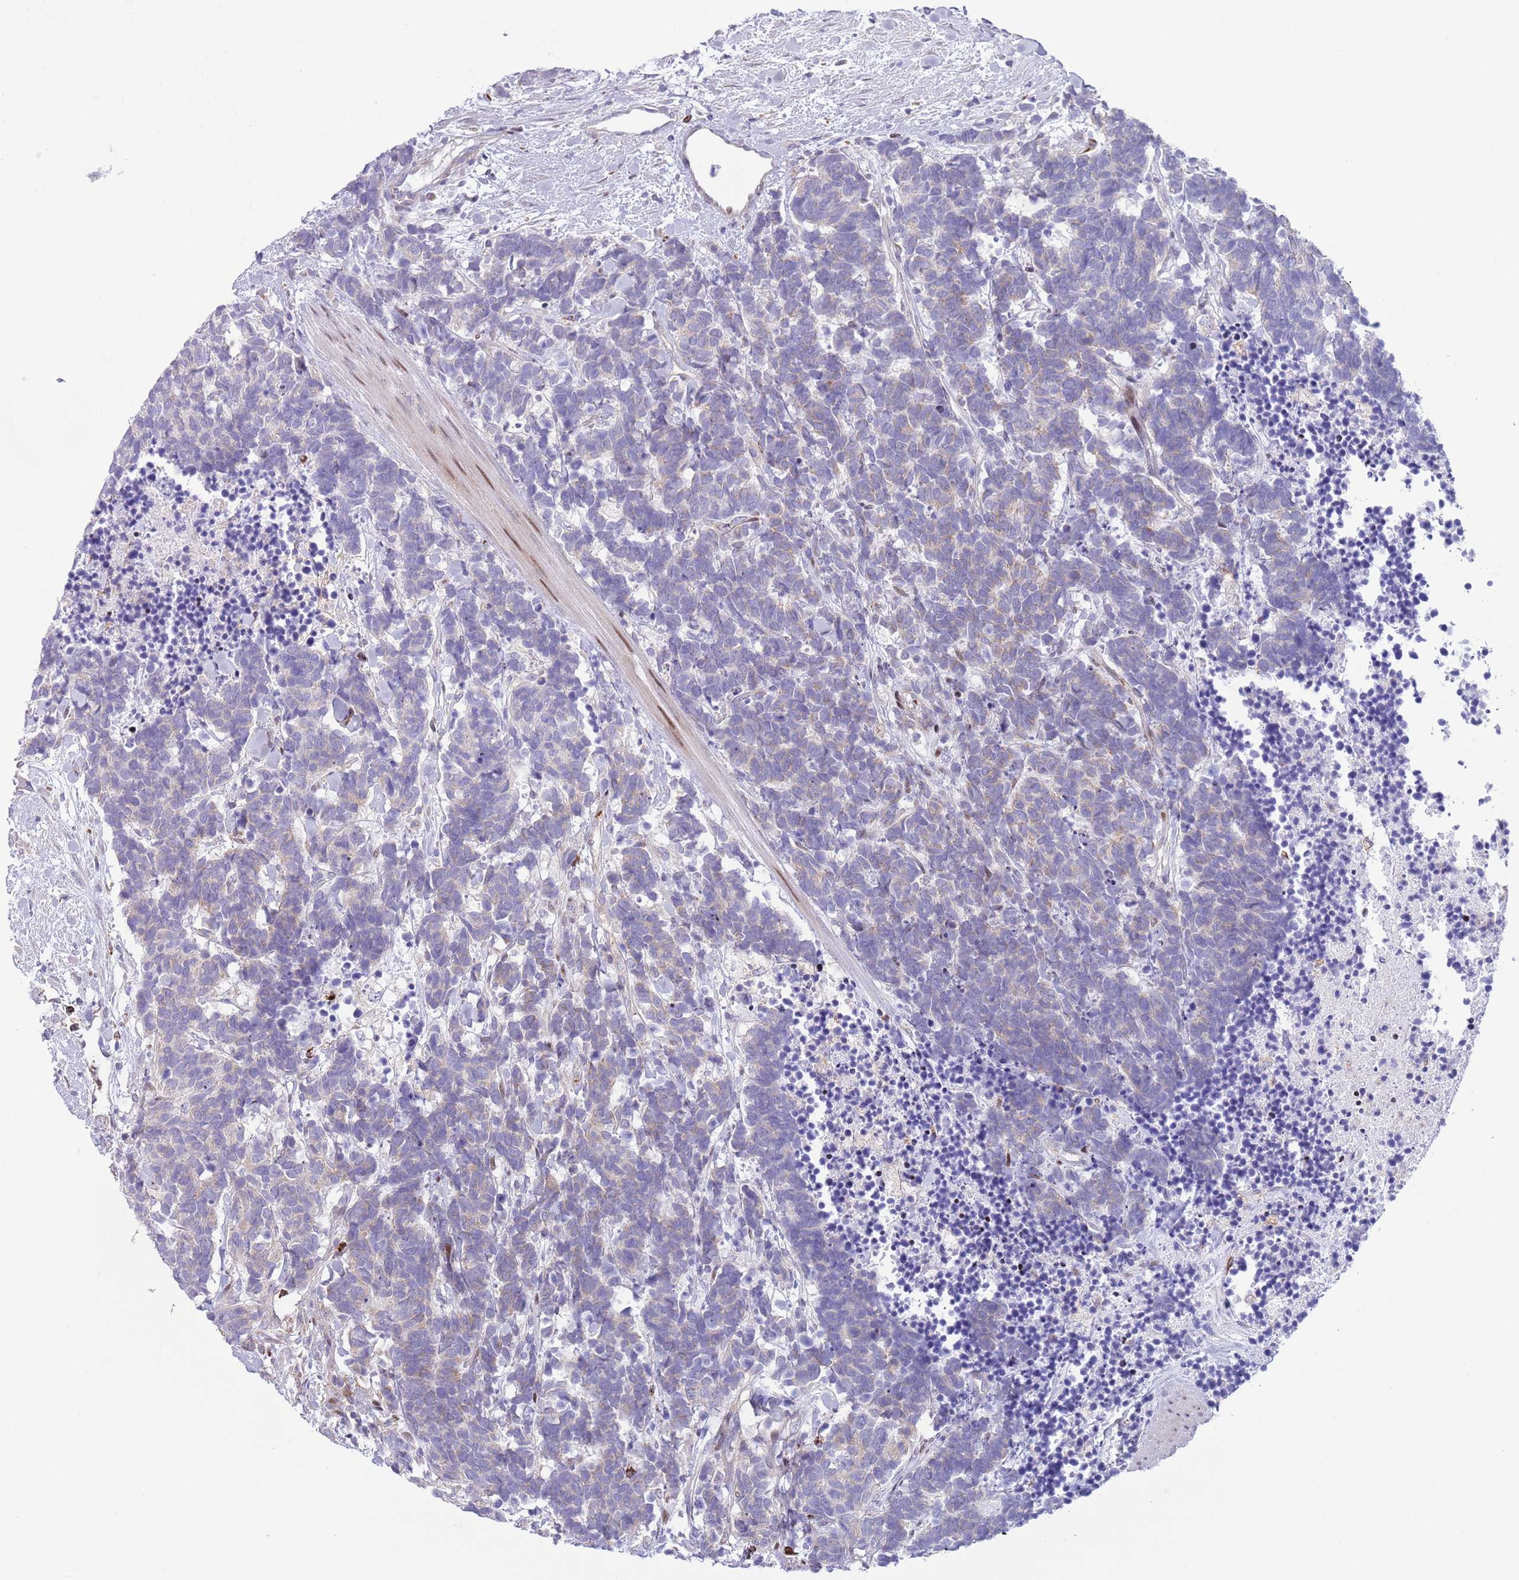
{"staining": {"intensity": "weak", "quantity": "<25%", "location": "cytoplasmic/membranous"}, "tissue": "carcinoid", "cell_type": "Tumor cells", "image_type": "cancer", "snomed": [{"axis": "morphology", "description": "Carcinoma, NOS"}, {"axis": "morphology", "description": "Carcinoid, malignant, NOS"}, {"axis": "topography", "description": "Prostate"}], "caption": "DAB immunohistochemical staining of human carcinoma reveals no significant staining in tumor cells.", "gene": "ANO8", "patient": {"sex": "male", "age": 57}}